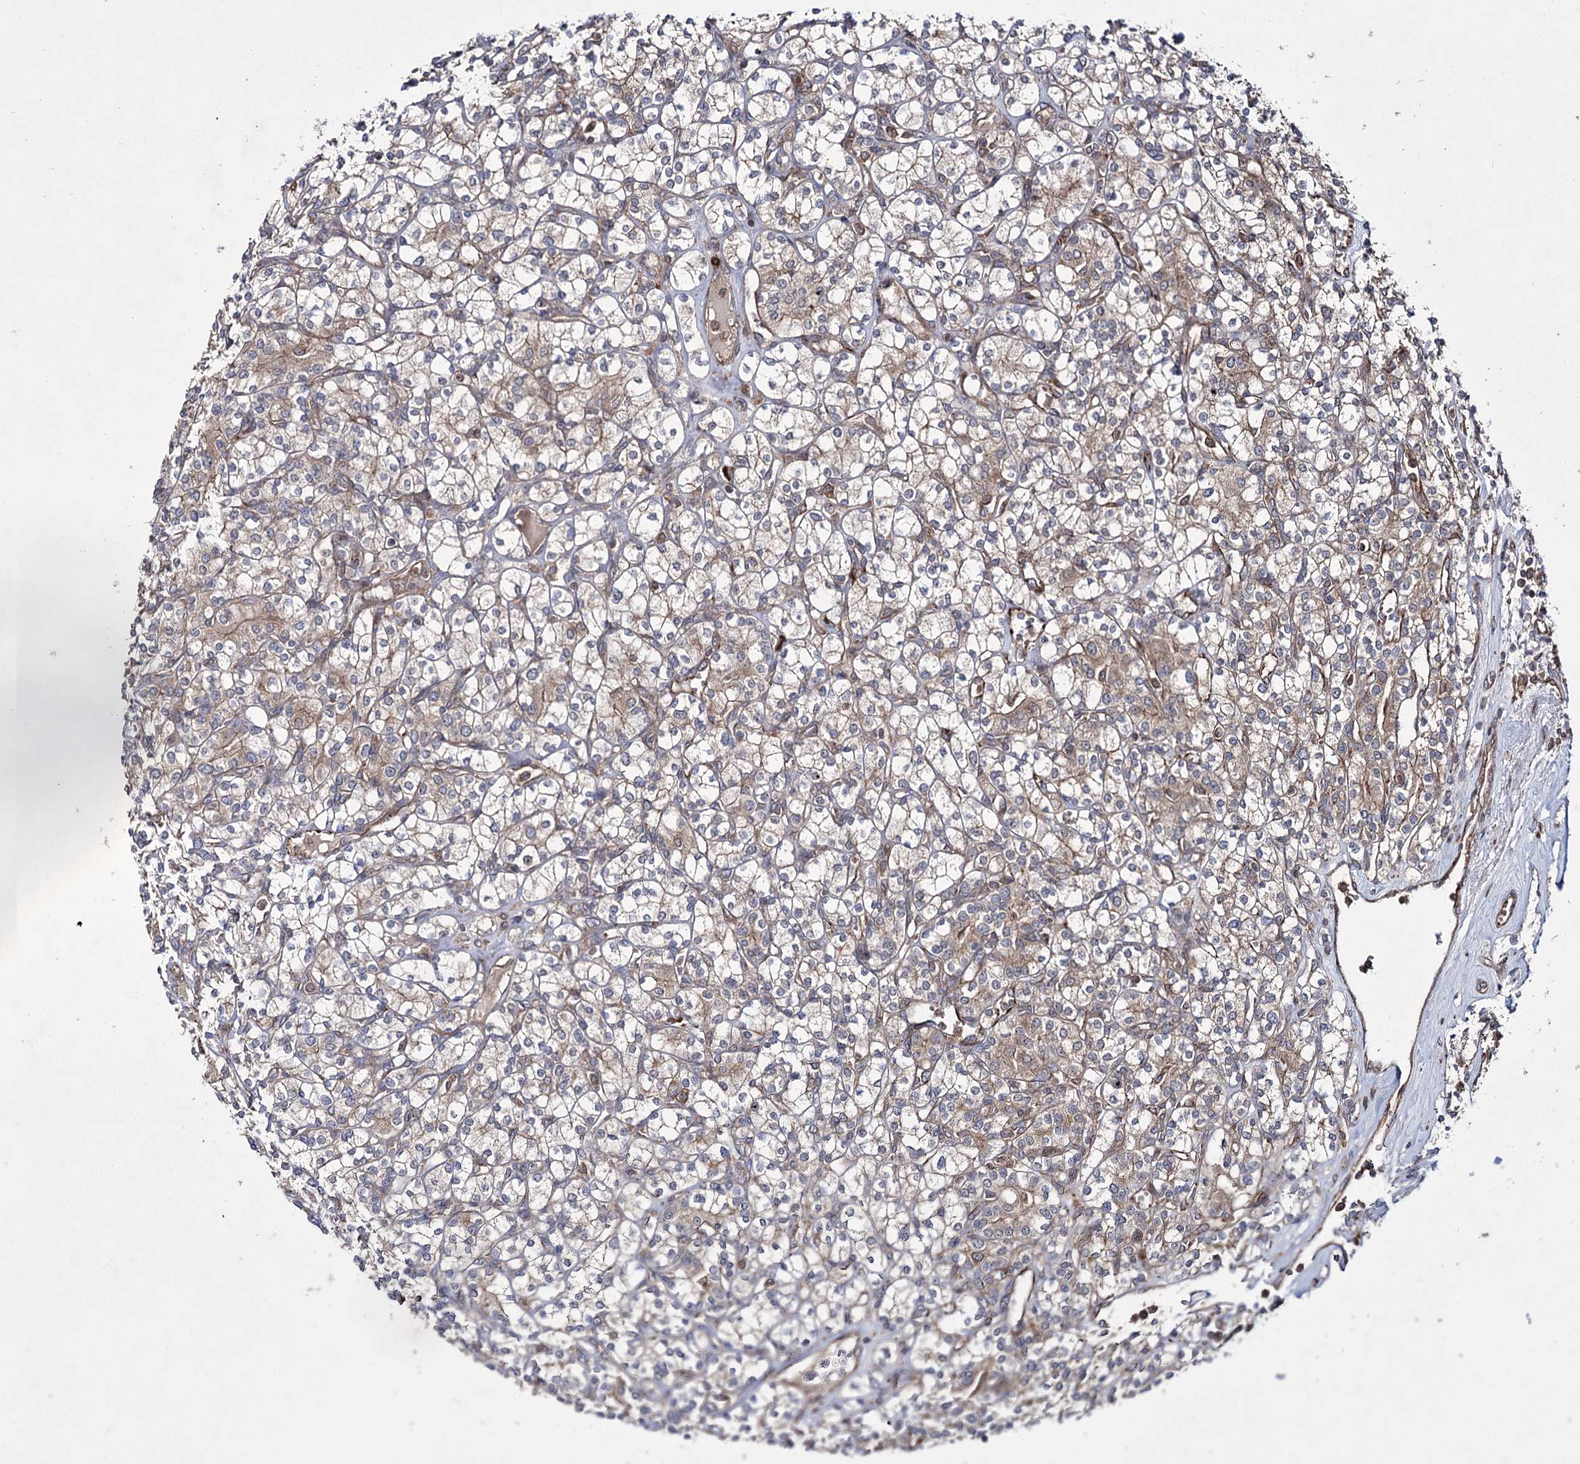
{"staining": {"intensity": "weak", "quantity": "25%-75%", "location": "cytoplasmic/membranous"}, "tissue": "renal cancer", "cell_type": "Tumor cells", "image_type": "cancer", "snomed": [{"axis": "morphology", "description": "Adenocarcinoma, NOS"}, {"axis": "topography", "description": "Kidney"}], "caption": "DAB (3,3'-diaminobenzidine) immunohistochemical staining of renal cancer (adenocarcinoma) exhibits weak cytoplasmic/membranous protein positivity in about 25%-75% of tumor cells.", "gene": "HECTD2", "patient": {"sex": "male", "age": 77}}